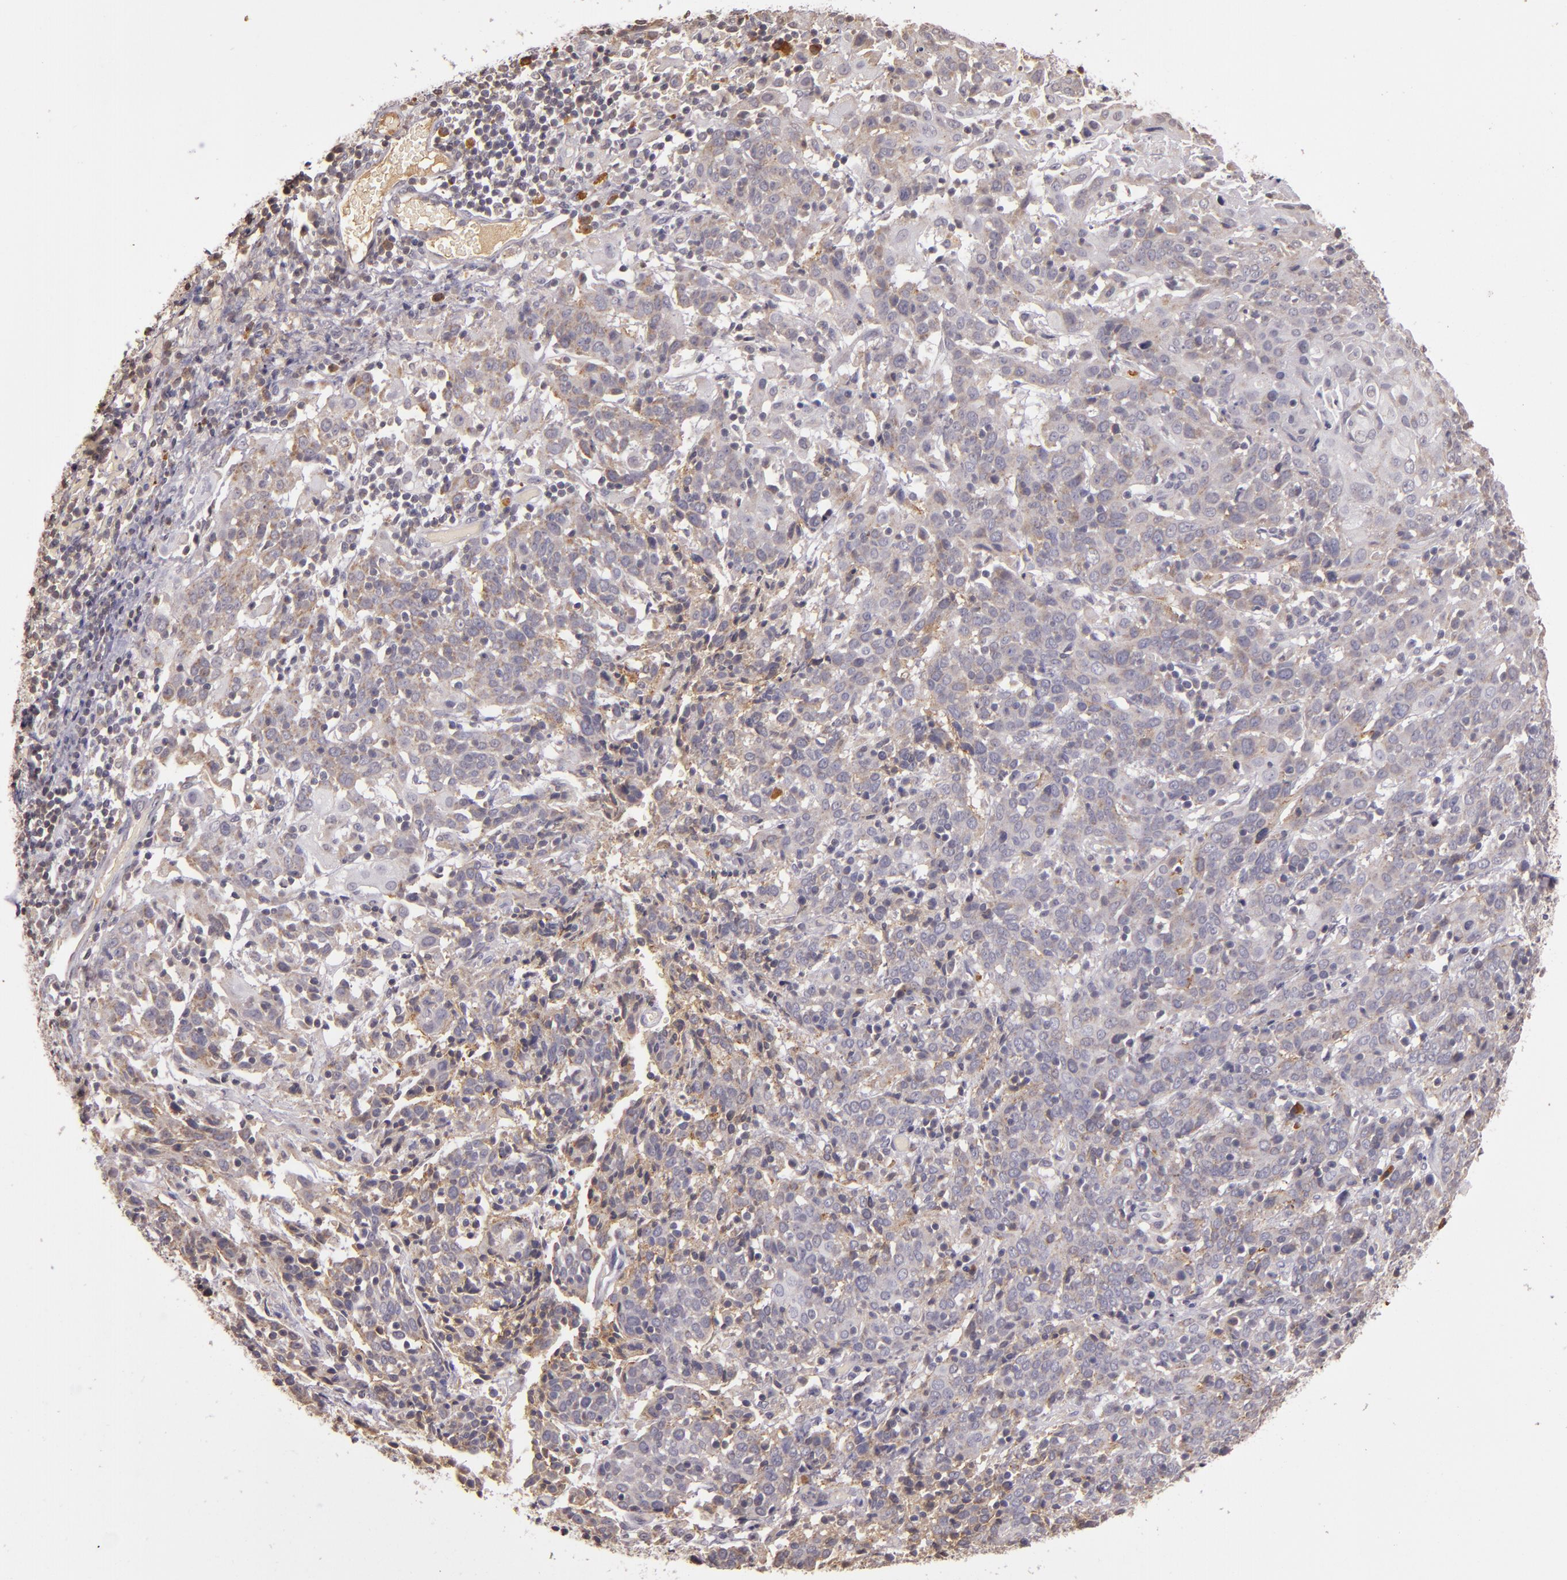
{"staining": {"intensity": "weak", "quantity": ">75%", "location": "cytoplasmic/membranous"}, "tissue": "cervical cancer", "cell_type": "Tumor cells", "image_type": "cancer", "snomed": [{"axis": "morphology", "description": "Normal tissue, NOS"}, {"axis": "morphology", "description": "Squamous cell carcinoma, NOS"}, {"axis": "topography", "description": "Cervix"}], "caption": "Cervical squamous cell carcinoma stained with DAB (3,3'-diaminobenzidine) immunohistochemistry (IHC) demonstrates low levels of weak cytoplasmic/membranous expression in about >75% of tumor cells.", "gene": "ABL1", "patient": {"sex": "female", "age": 67}}